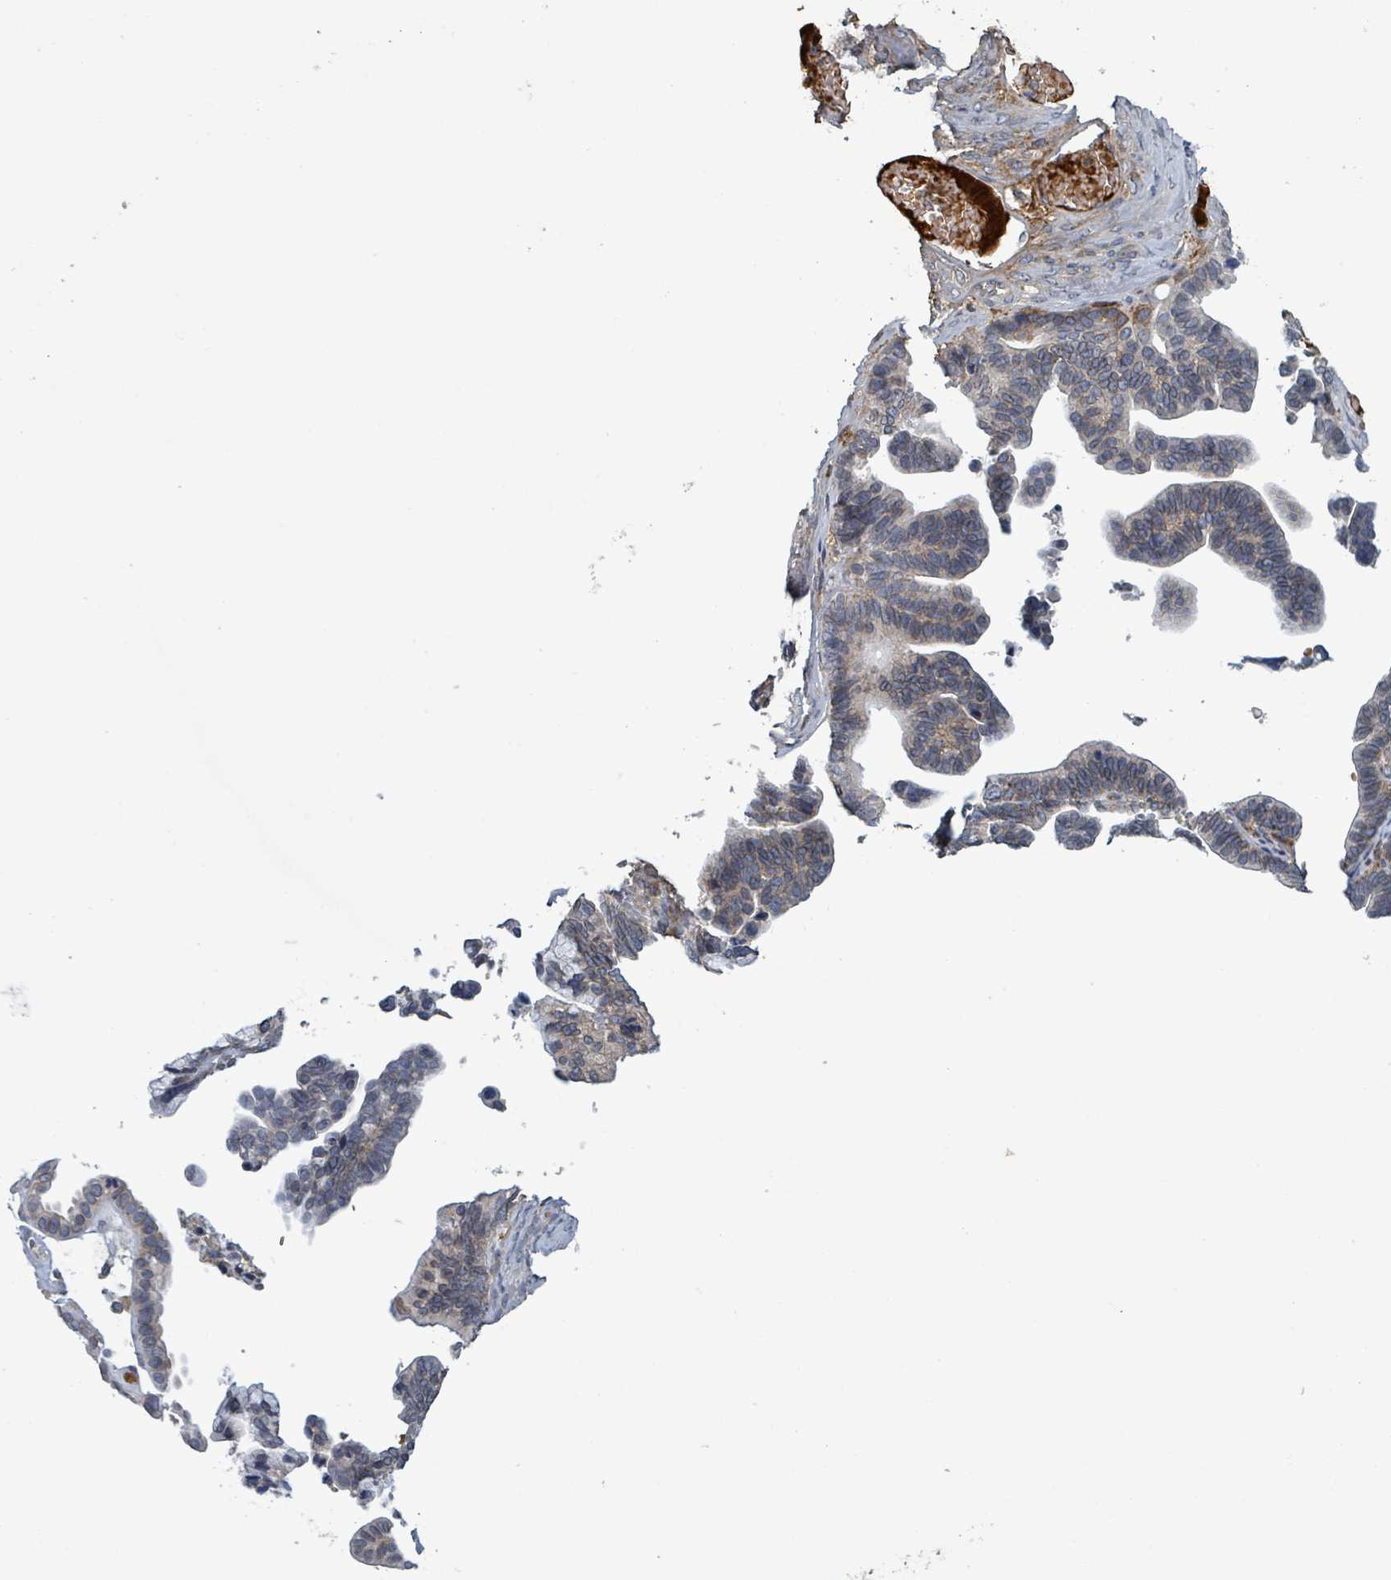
{"staining": {"intensity": "negative", "quantity": "none", "location": "none"}, "tissue": "ovarian cancer", "cell_type": "Tumor cells", "image_type": "cancer", "snomed": [{"axis": "morphology", "description": "Cystadenocarcinoma, serous, NOS"}, {"axis": "topography", "description": "Ovary"}], "caption": "Immunohistochemistry (IHC) of human serous cystadenocarcinoma (ovarian) reveals no positivity in tumor cells.", "gene": "GRM8", "patient": {"sex": "female", "age": 56}}